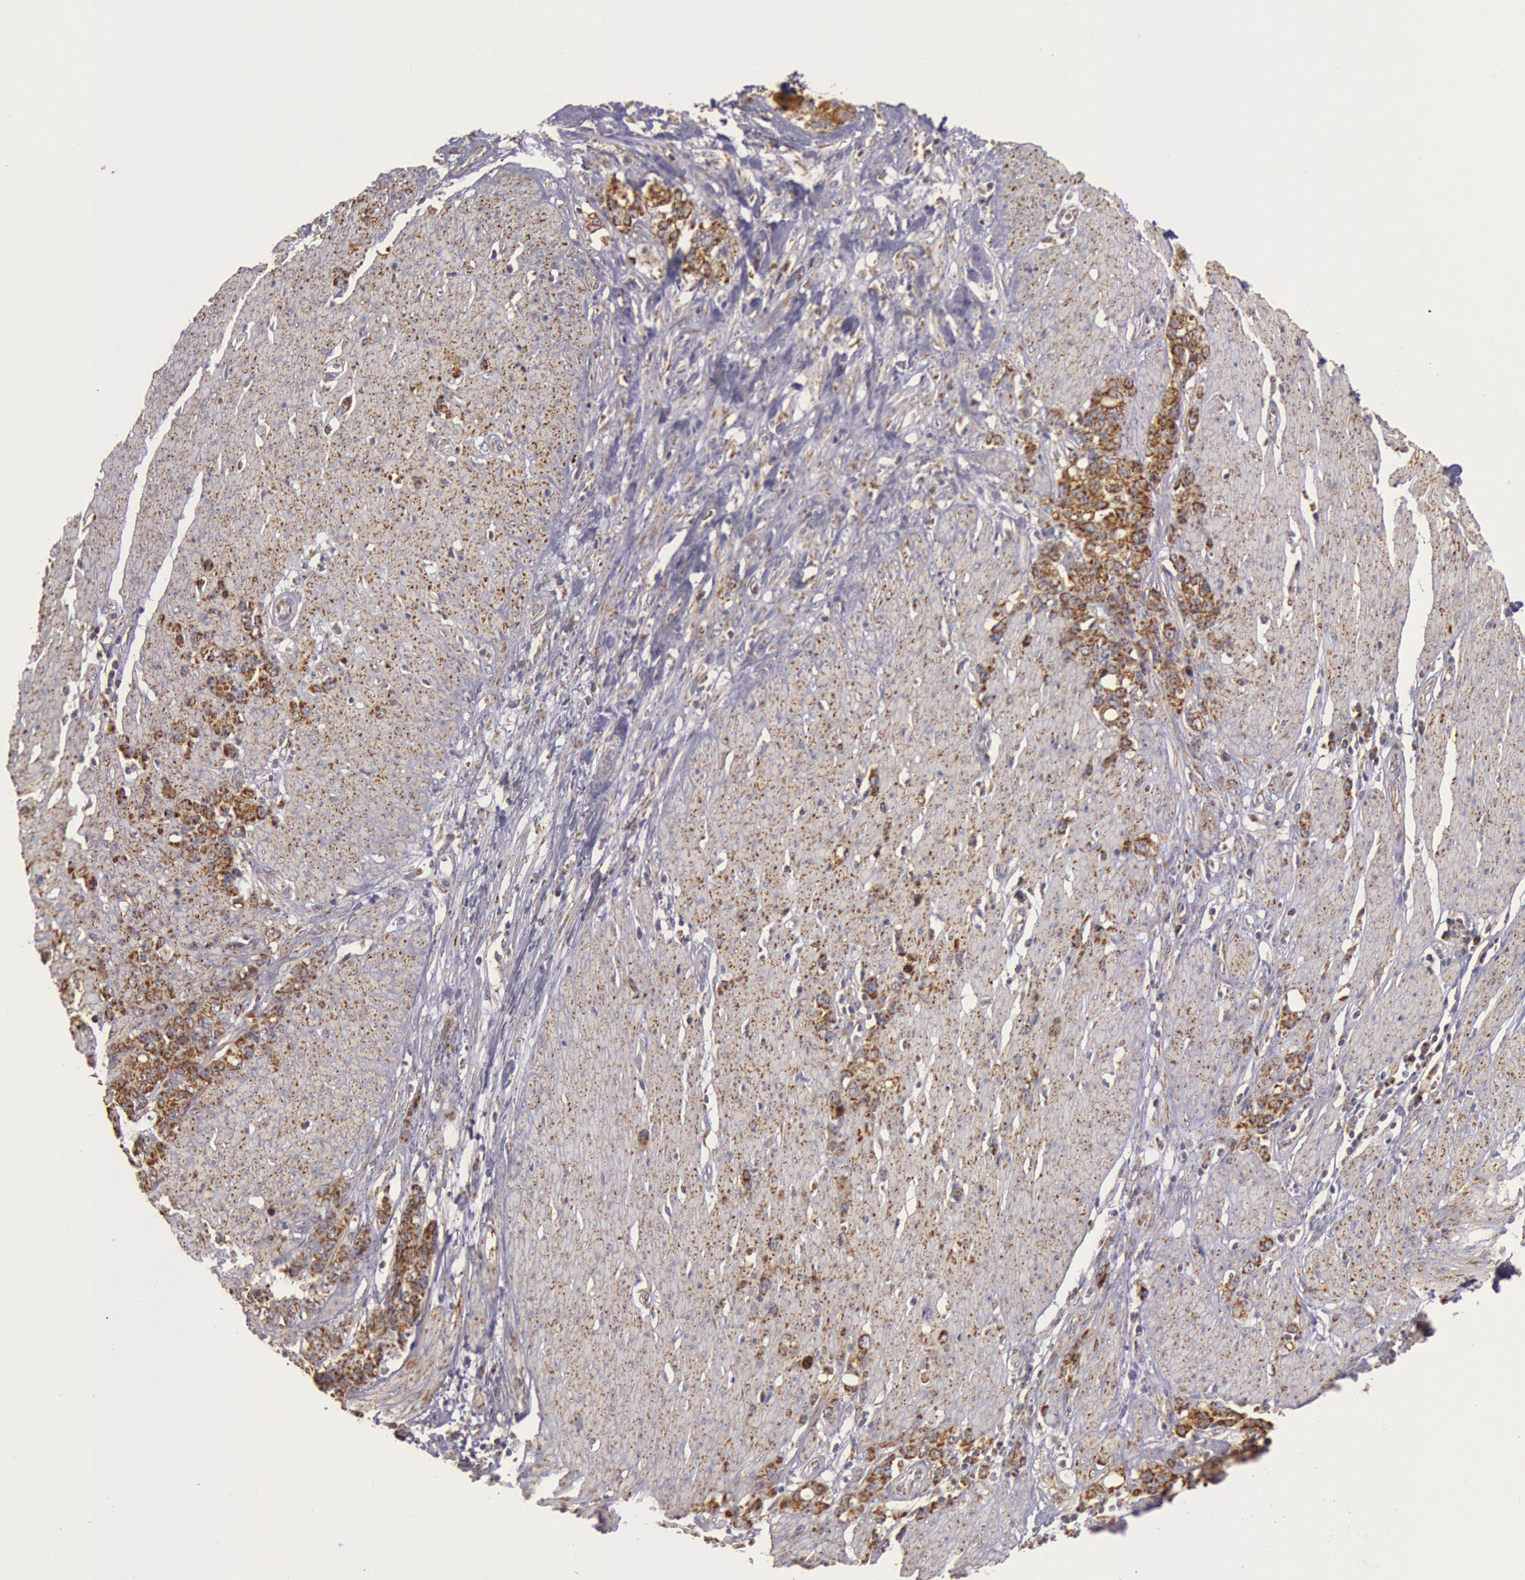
{"staining": {"intensity": "moderate", "quantity": ">75%", "location": "cytoplasmic/membranous"}, "tissue": "stomach cancer", "cell_type": "Tumor cells", "image_type": "cancer", "snomed": [{"axis": "morphology", "description": "Adenocarcinoma, NOS"}, {"axis": "topography", "description": "Stomach, lower"}], "caption": "There is medium levels of moderate cytoplasmic/membranous positivity in tumor cells of stomach cancer (adenocarcinoma), as demonstrated by immunohistochemical staining (brown color).", "gene": "CYC1", "patient": {"sex": "male", "age": 88}}